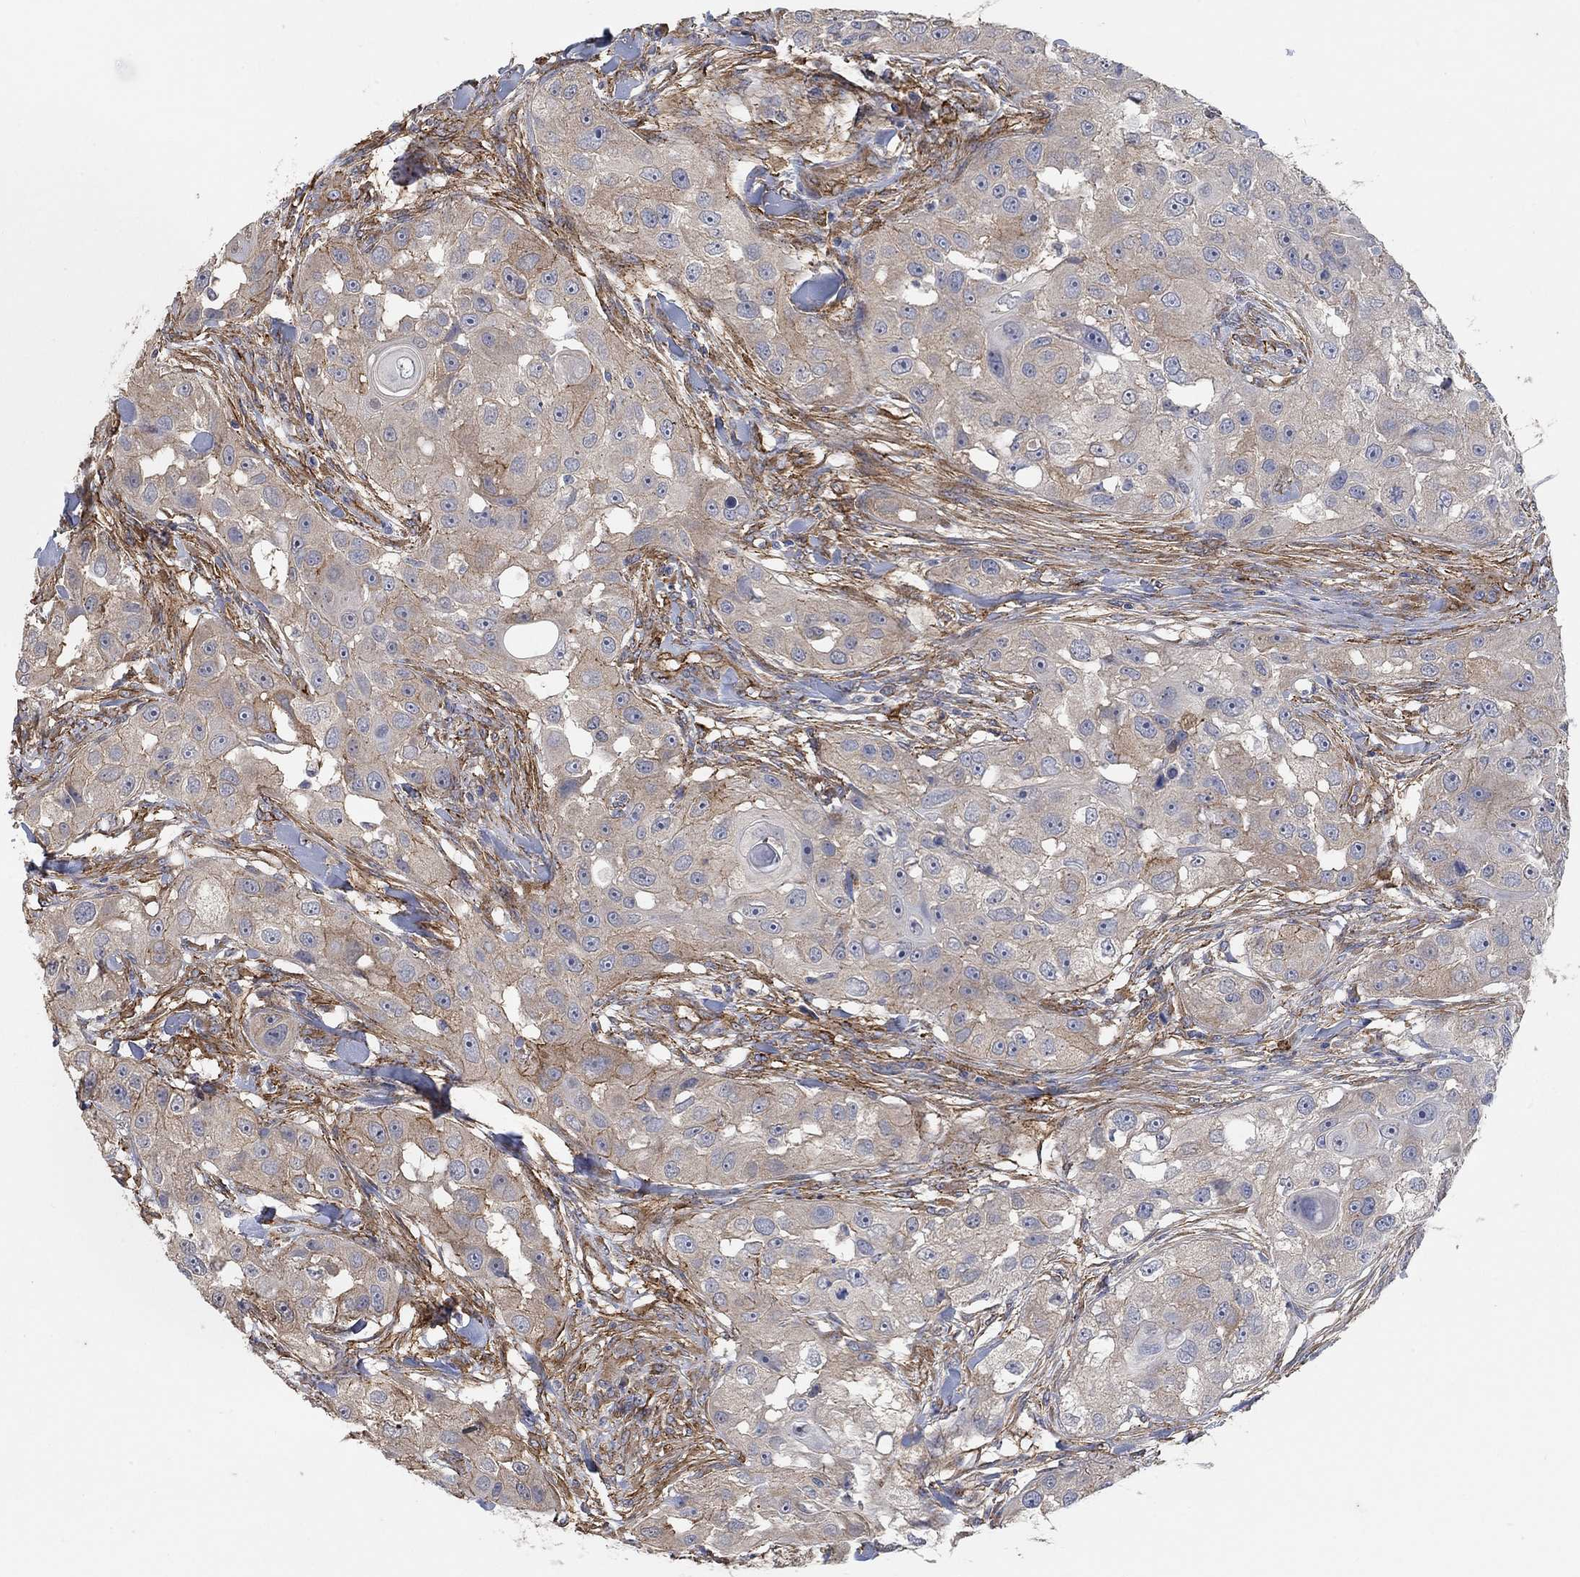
{"staining": {"intensity": "moderate", "quantity": "<25%", "location": "cytoplasmic/membranous"}, "tissue": "head and neck cancer", "cell_type": "Tumor cells", "image_type": "cancer", "snomed": [{"axis": "morphology", "description": "Squamous cell carcinoma, NOS"}, {"axis": "topography", "description": "Head-Neck"}], "caption": "Protein analysis of head and neck squamous cell carcinoma tissue reveals moderate cytoplasmic/membranous staining in about <25% of tumor cells.", "gene": "SYT16", "patient": {"sex": "male", "age": 51}}